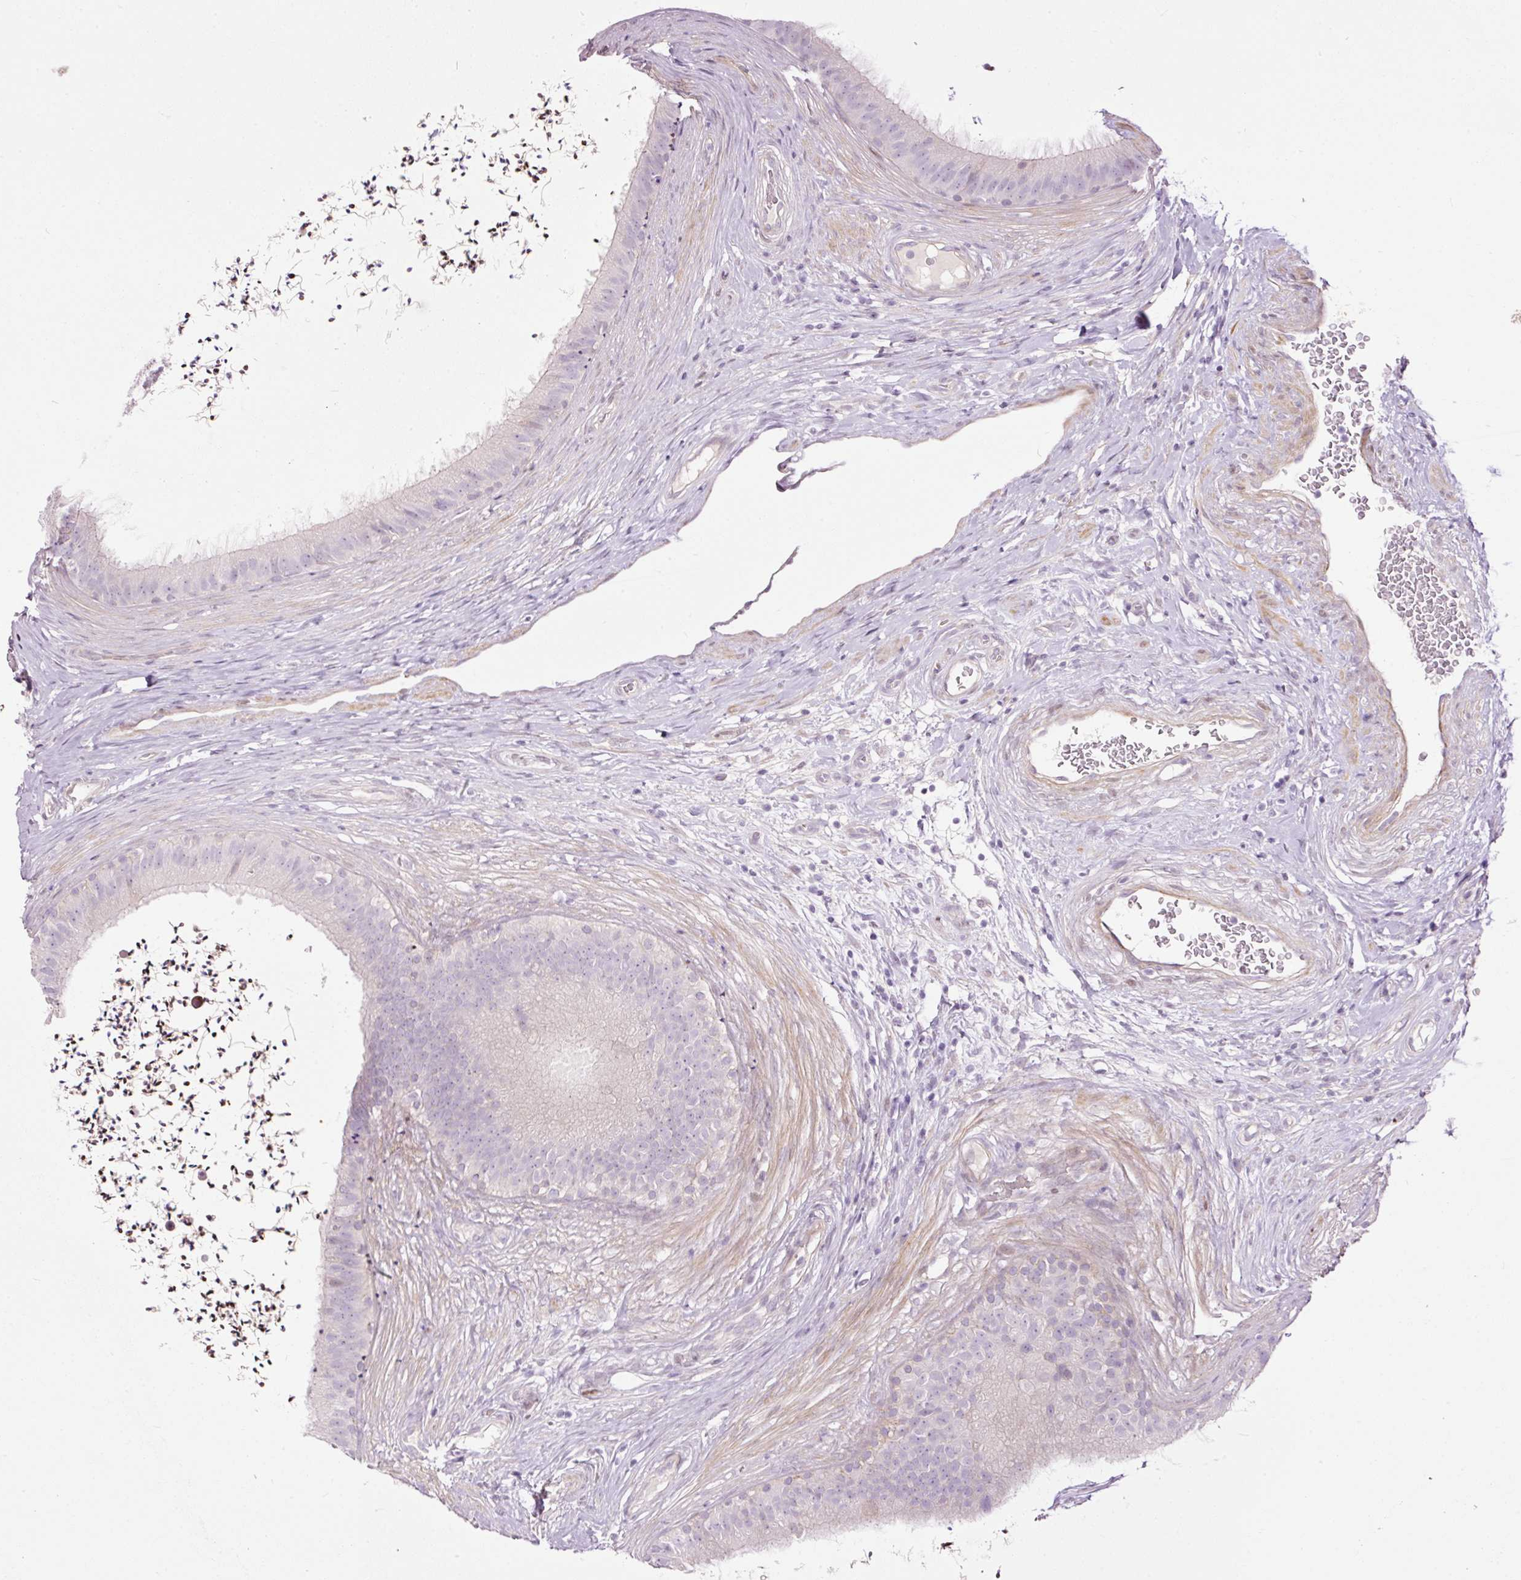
{"staining": {"intensity": "negative", "quantity": "none", "location": "none"}, "tissue": "epididymis", "cell_type": "Glandular cells", "image_type": "normal", "snomed": [{"axis": "morphology", "description": "Normal tissue, NOS"}, {"axis": "topography", "description": "Testis"}, {"axis": "topography", "description": "Epididymis"}], "caption": "A high-resolution micrograph shows immunohistochemistry staining of normal epididymis, which displays no significant positivity in glandular cells.", "gene": "FCRL4", "patient": {"sex": "male", "age": 41}}